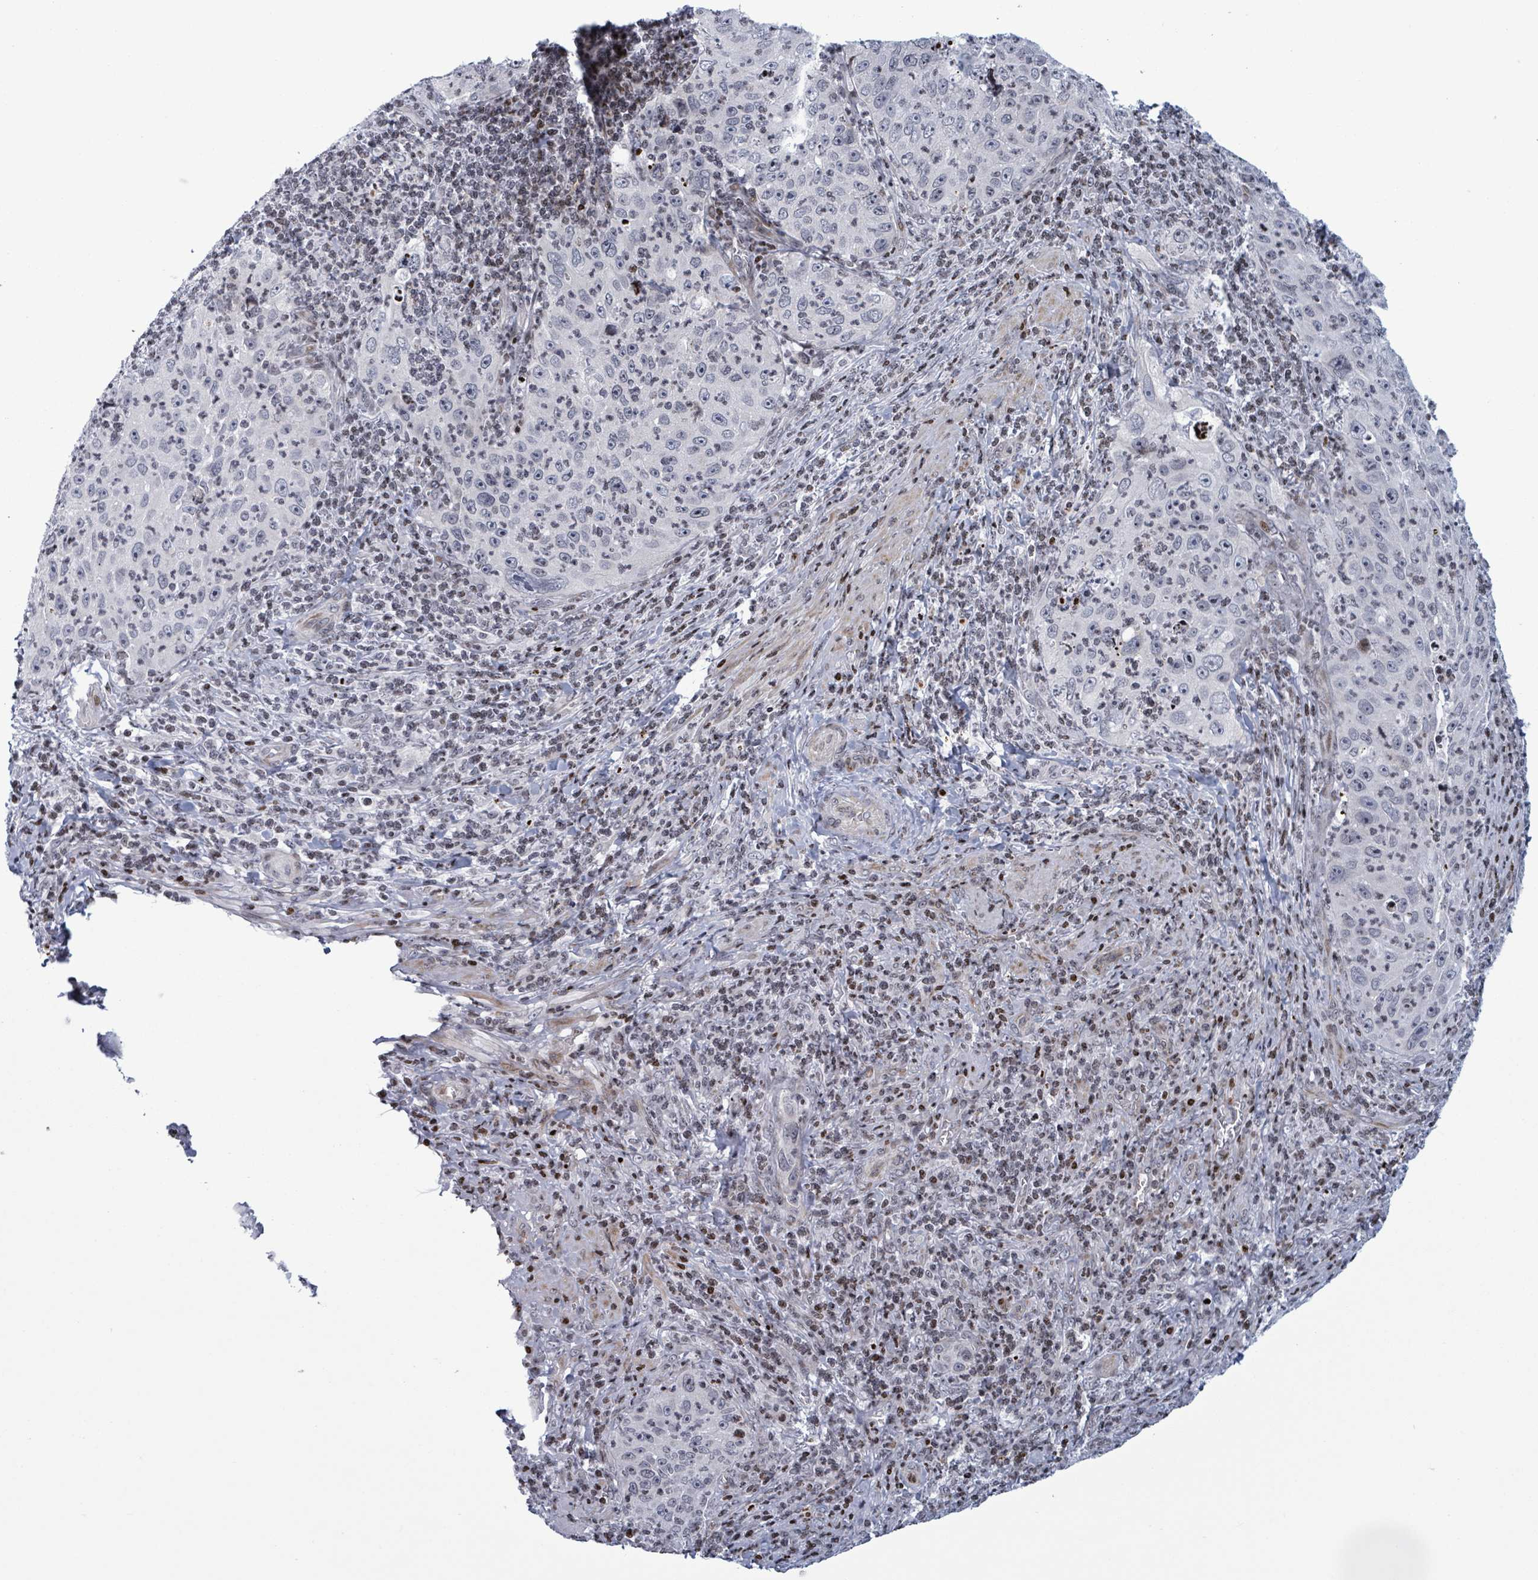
{"staining": {"intensity": "negative", "quantity": "none", "location": "none"}, "tissue": "cervical cancer", "cell_type": "Tumor cells", "image_type": "cancer", "snomed": [{"axis": "morphology", "description": "Squamous cell carcinoma, NOS"}, {"axis": "topography", "description": "Cervix"}], "caption": "IHC image of human cervical squamous cell carcinoma stained for a protein (brown), which reveals no staining in tumor cells.", "gene": "FNDC4", "patient": {"sex": "female", "age": 30}}